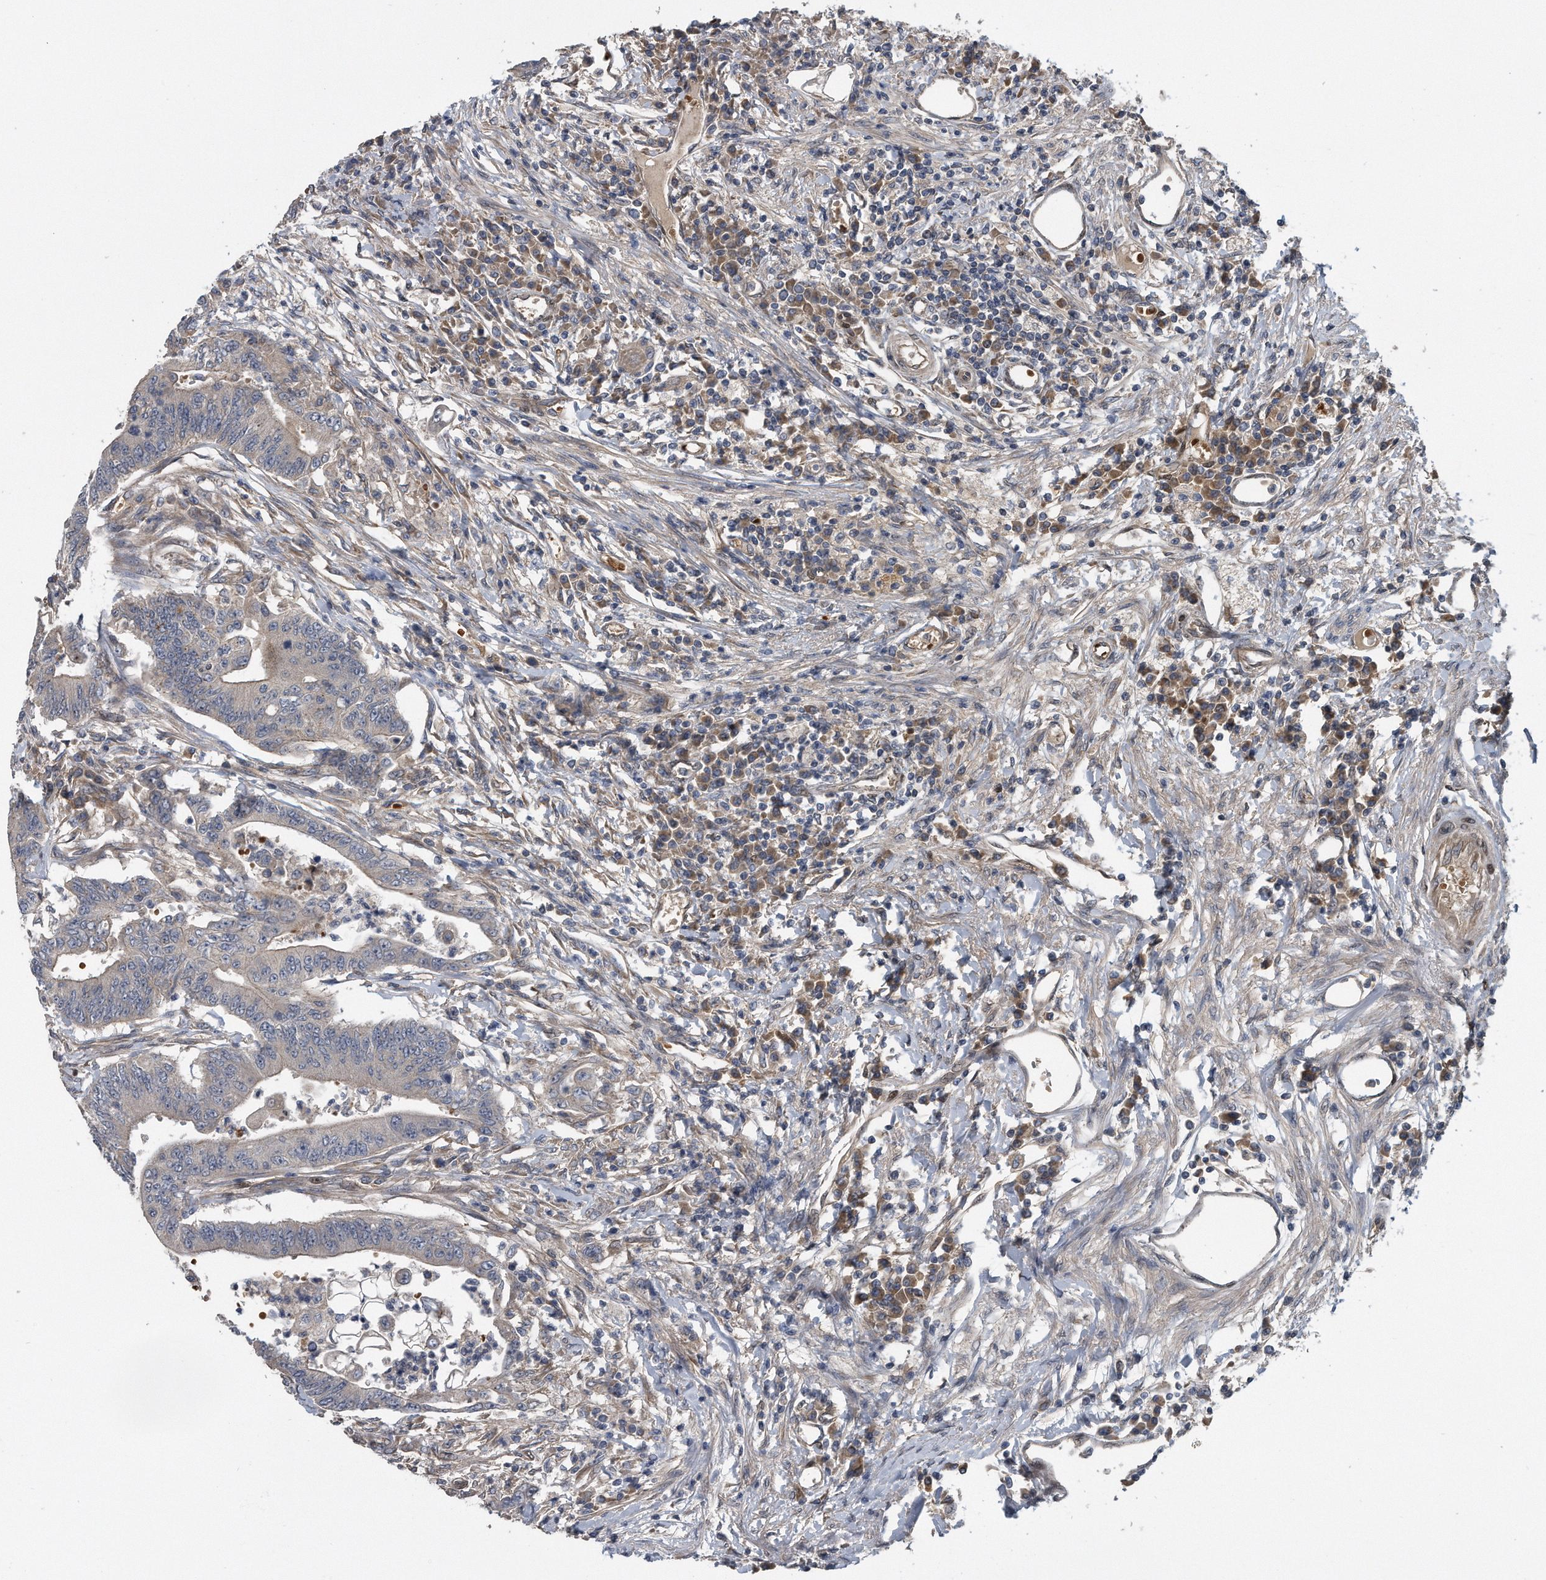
{"staining": {"intensity": "negative", "quantity": "none", "location": "none"}, "tissue": "colorectal cancer", "cell_type": "Tumor cells", "image_type": "cancer", "snomed": [{"axis": "morphology", "description": "Adenoma, NOS"}, {"axis": "morphology", "description": "Adenocarcinoma, NOS"}, {"axis": "topography", "description": "Colon"}], "caption": "An image of human adenocarcinoma (colorectal) is negative for staining in tumor cells. (Brightfield microscopy of DAB (3,3'-diaminobenzidine) immunohistochemistry (IHC) at high magnification).", "gene": "ZNF79", "patient": {"sex": "male", "age": 79}}